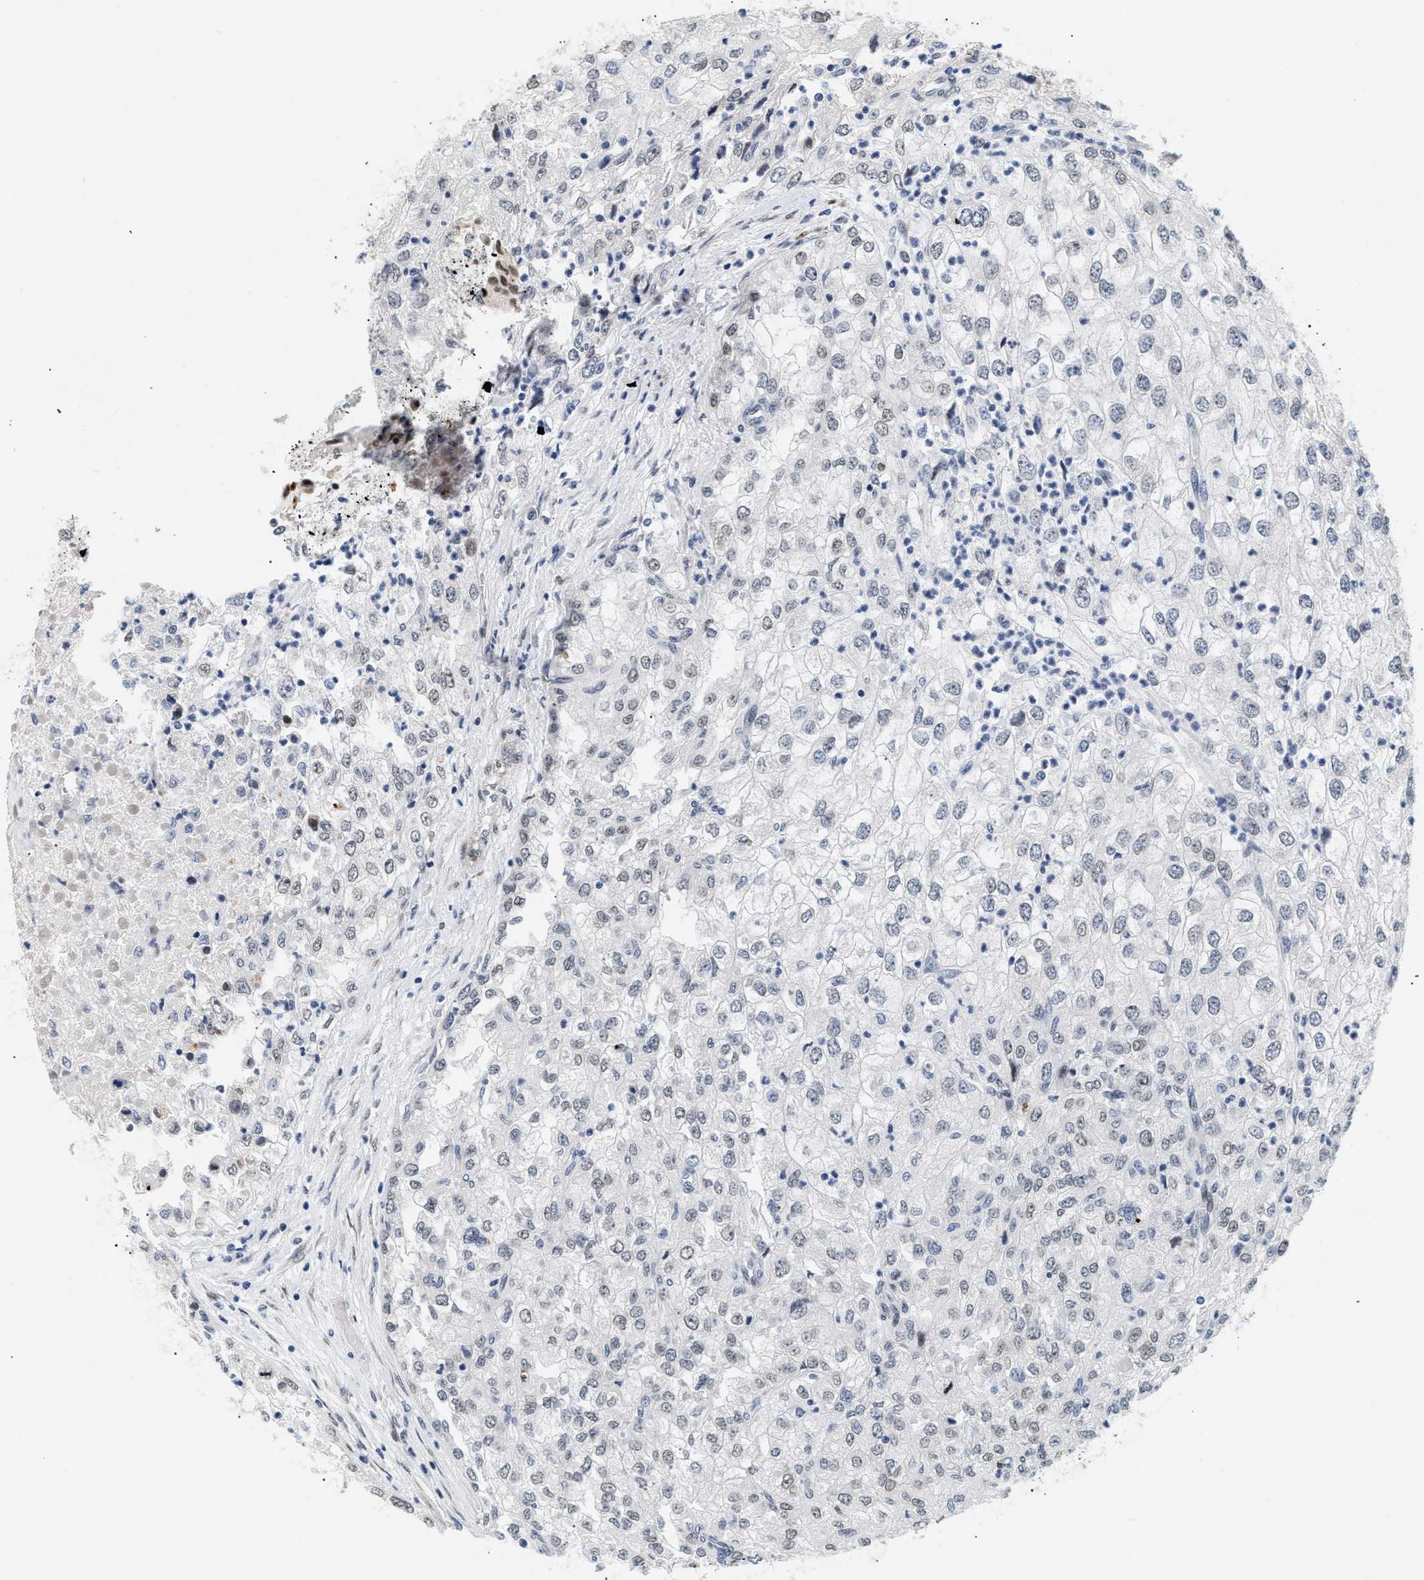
{"staining": {"intensity": "weak", "quantity": "25%-75%", "location": "nuclear"}, "tissue": "renal cancer", "cell_type": "Tumor cells", "image_type": "cancer", "snomed": [{"axis": "morphology", "description": "Adenocarcinoma, NOS"}, {"axis": "topography", "description": "Kidney"}], "caption": "Immunohistochemical staining of renal cancer exhibits weak nuclear protein expression in approximately 25%-75% of tumor cells.", "gene": "THOC1", "patient": {"sex": "female", "age": 54}}